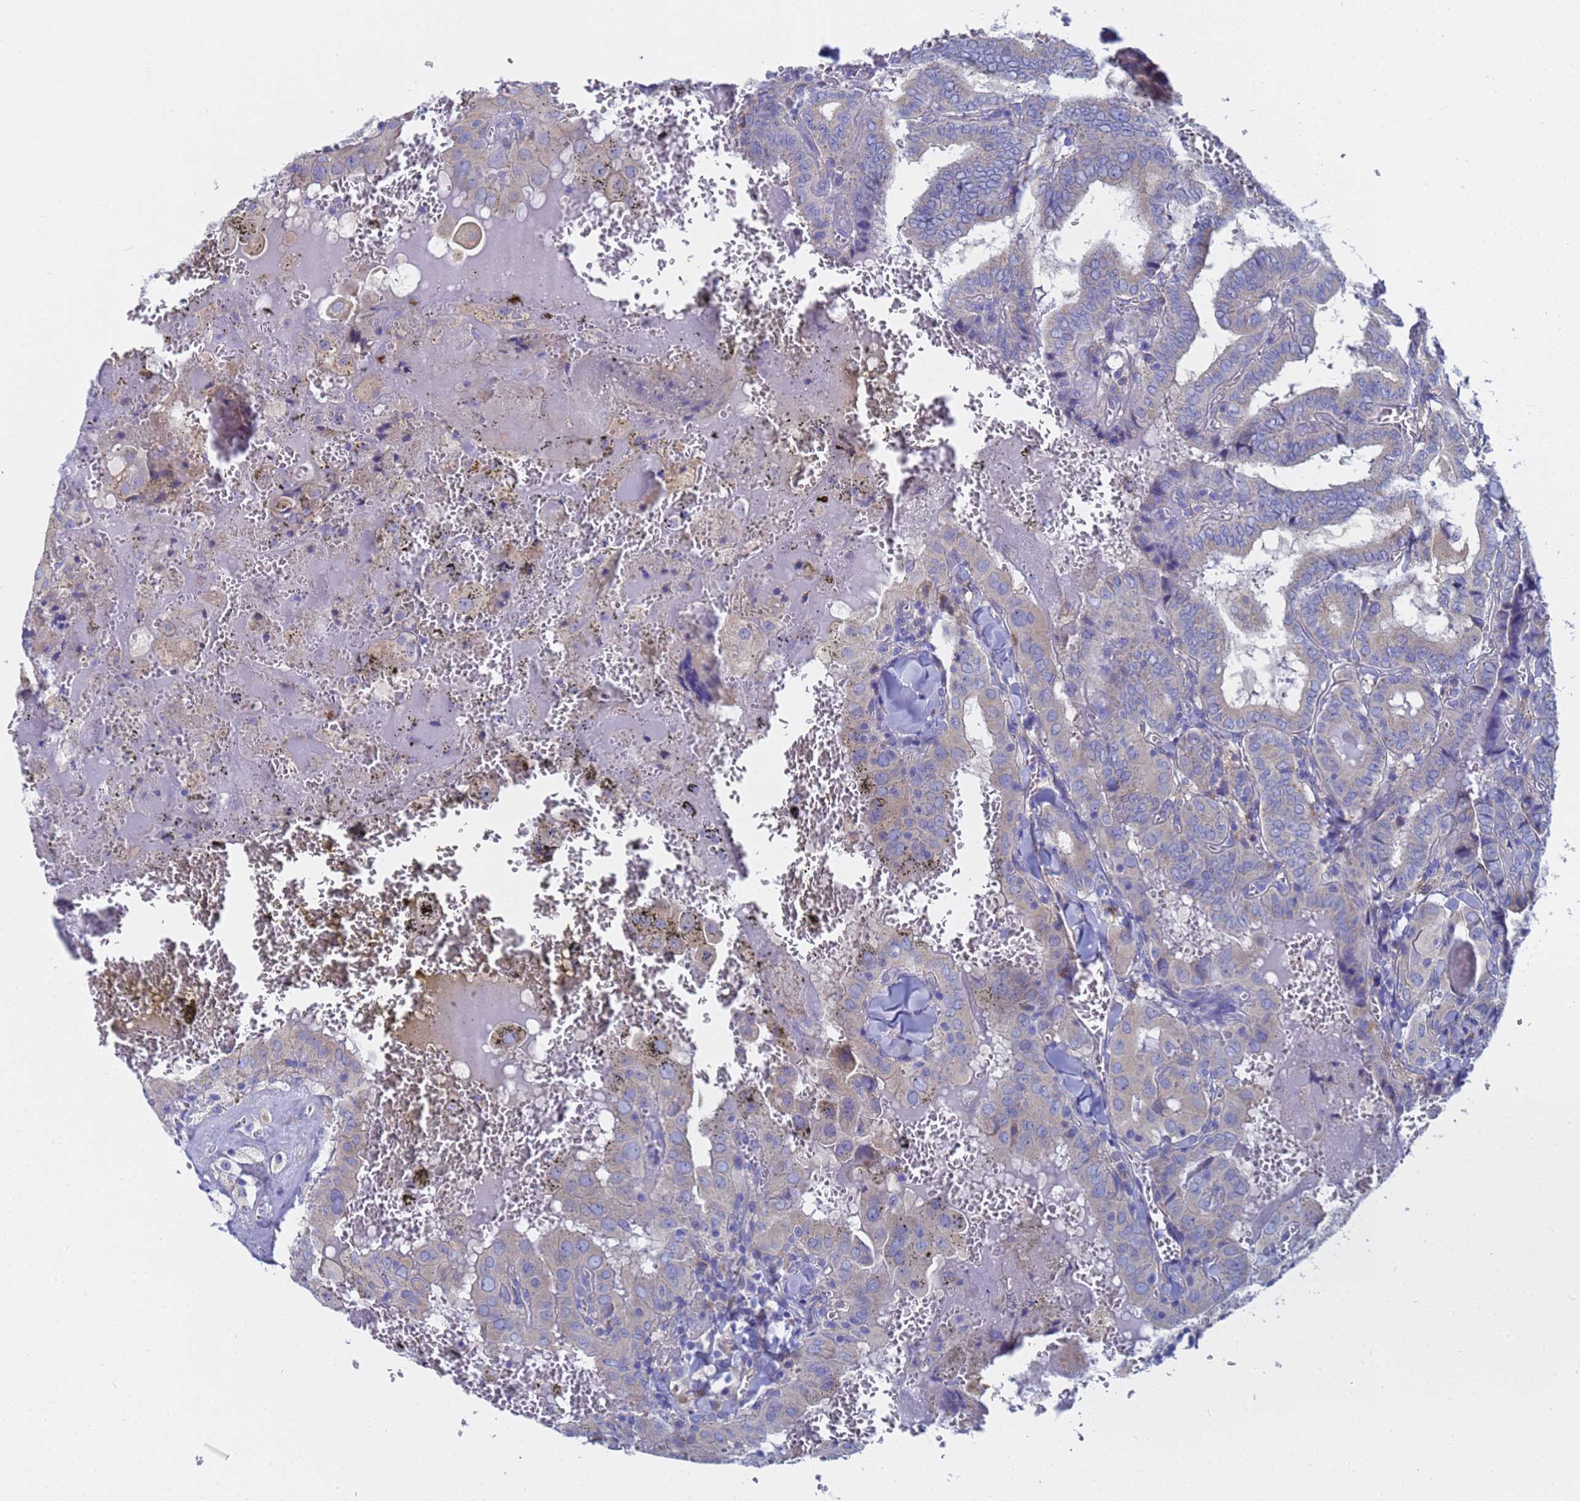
{"staining": {"intensity": "weak", "quantity": "<25%", "location": "cytoplasmic/membranous"}, "tissue": "thyroid cancer", "cell_type": "Tumor cells", "image_type": "cancer", "snomed": [{"axis": "morphology", "description": "Papillary adenocarcinoma, NOS"}, {"axis": "topography", "description": "Thyroid gland"}], "caption": "Thyroid papillary adenocarcinoma was stained to show a protein in brown. There is no significant expression in tumor cells.", "gene": "TM4SF4", "patient": {"sex": "female", "age": 72}}